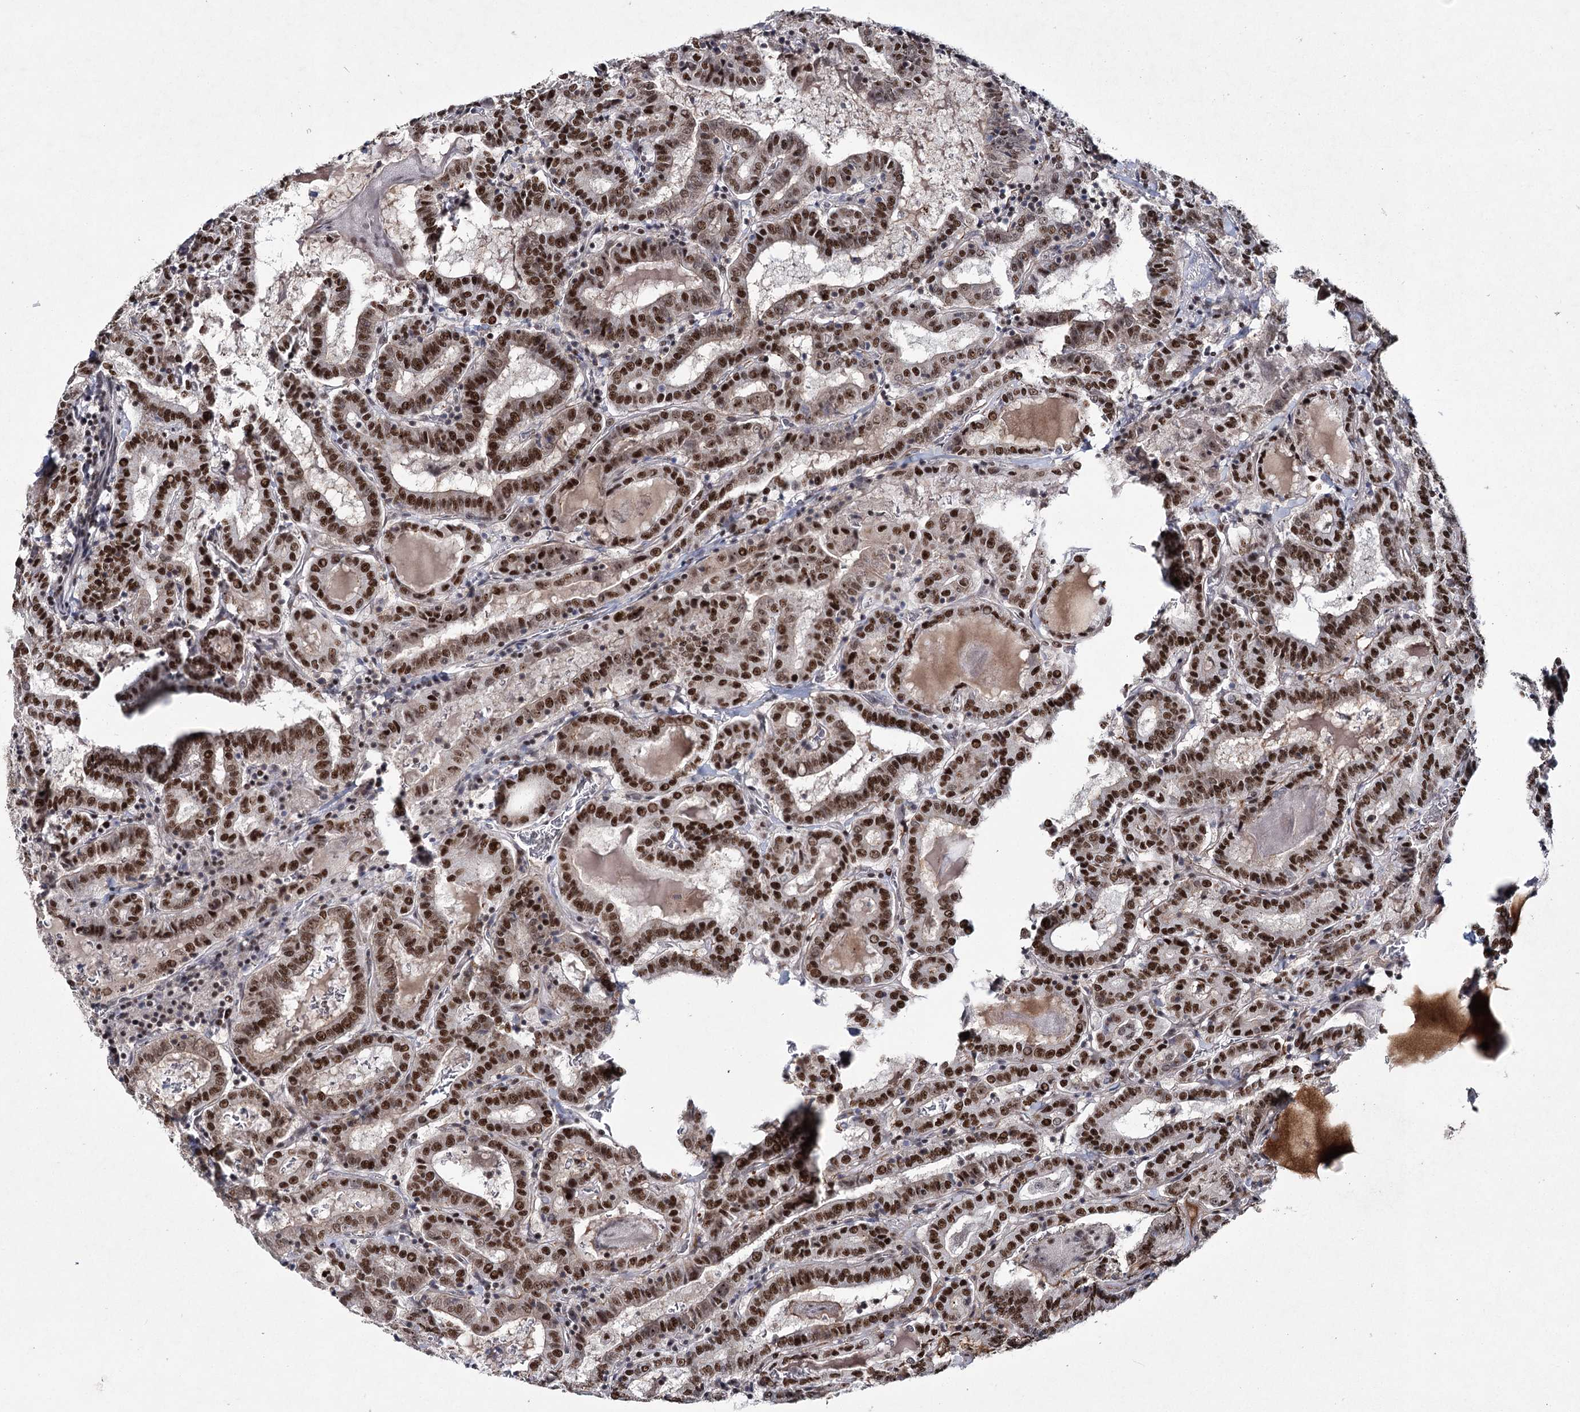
{"staining": {"intensity": "strong", "quantity": ">75%", "location": "nuclear"}, "tissue": "thyroid cancer", "cell_type": "Tumor cells", "image_type": "cancer", "snomed": [{"axis": "morphology", "description": "Papillary adenocarcinoma, NOS"}, {"axis": "topography", "description": "Thyroid gland"}], "caption": "Immunohistochemical staining of thyroid cancer (papillary adenocarcinoma) reveals high levels of strong nuclear protein positivity in approximately >75% of tumor cells. (brown staining indicates protein expression, while blue staining denotes nuclei).", "gene": "SCAF8", "patient": {"sex": "female", "age": 72}}